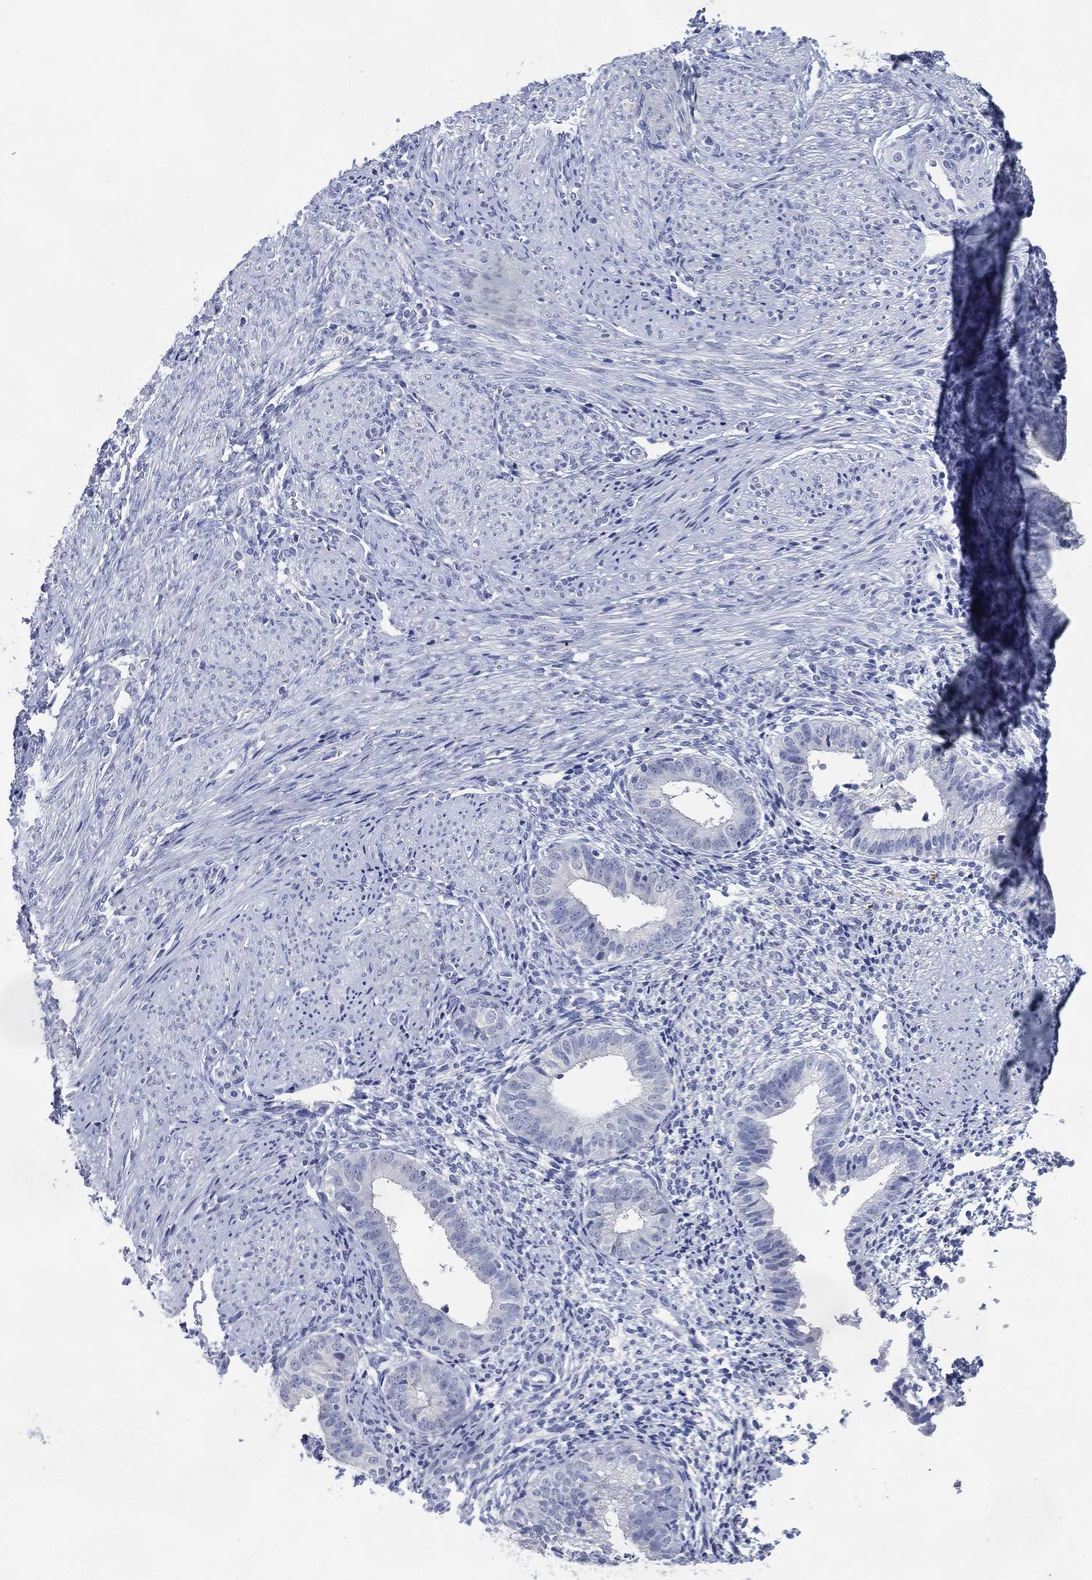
{"staining": {"intensity": "negative", "quantity": "none", "location": "none"}, "tissue": "endometrium", "cell_type": "Cells in endometrial stroma", "image_type": "normal", "snomed": [{"axis": "morphology", "description": "Normal tissue, NOS"}, {"axis": "topography", "description": "Endometrium"}], "caption": "An IHC micrograph of benign endometrium is shown. There is no staining in cells in endometrial stroma of endometrium.", "gene": "FSCN2", "patient": {"sex": "female", "age": 47}}